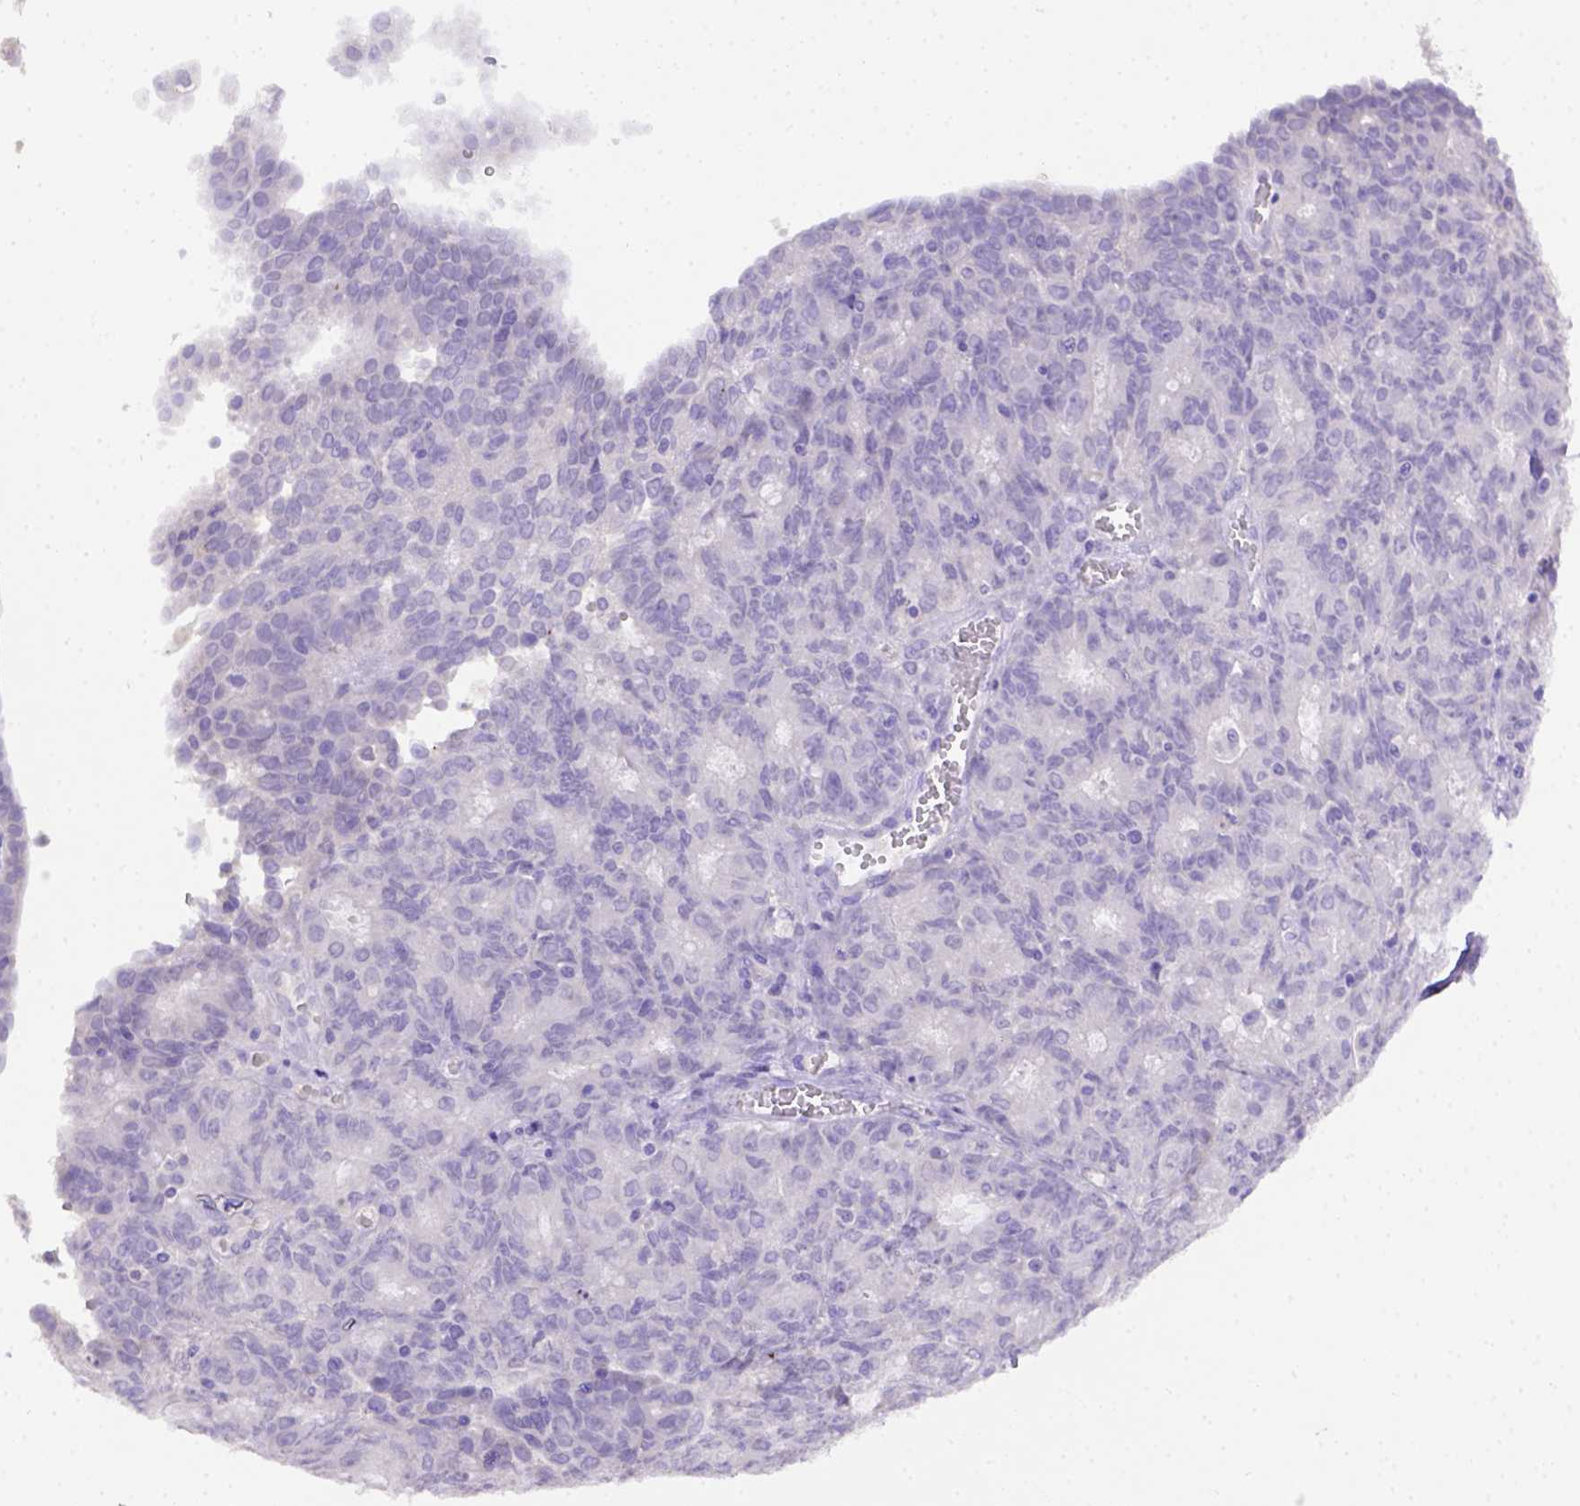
{"staining": {"intensity": "negative", "quantity": "none", "location": "none"}, "tissue": "ovarian cancer", "cell_type": "Tumor cells", "image_type": "cancer", "snomed": [{"axis": "morphology", "description": "Carcinoma, endometroid"}, {"axis": "topography", "description": "Ovary"}], "caption": "IHC histopathology image of ovarian cancer (endometroid carcinoma) stained for a protein (brown), which reveals no staining in tumor cells.", "gene": "B3GAT1", "patient": {"sex": "female", "age": 42}}